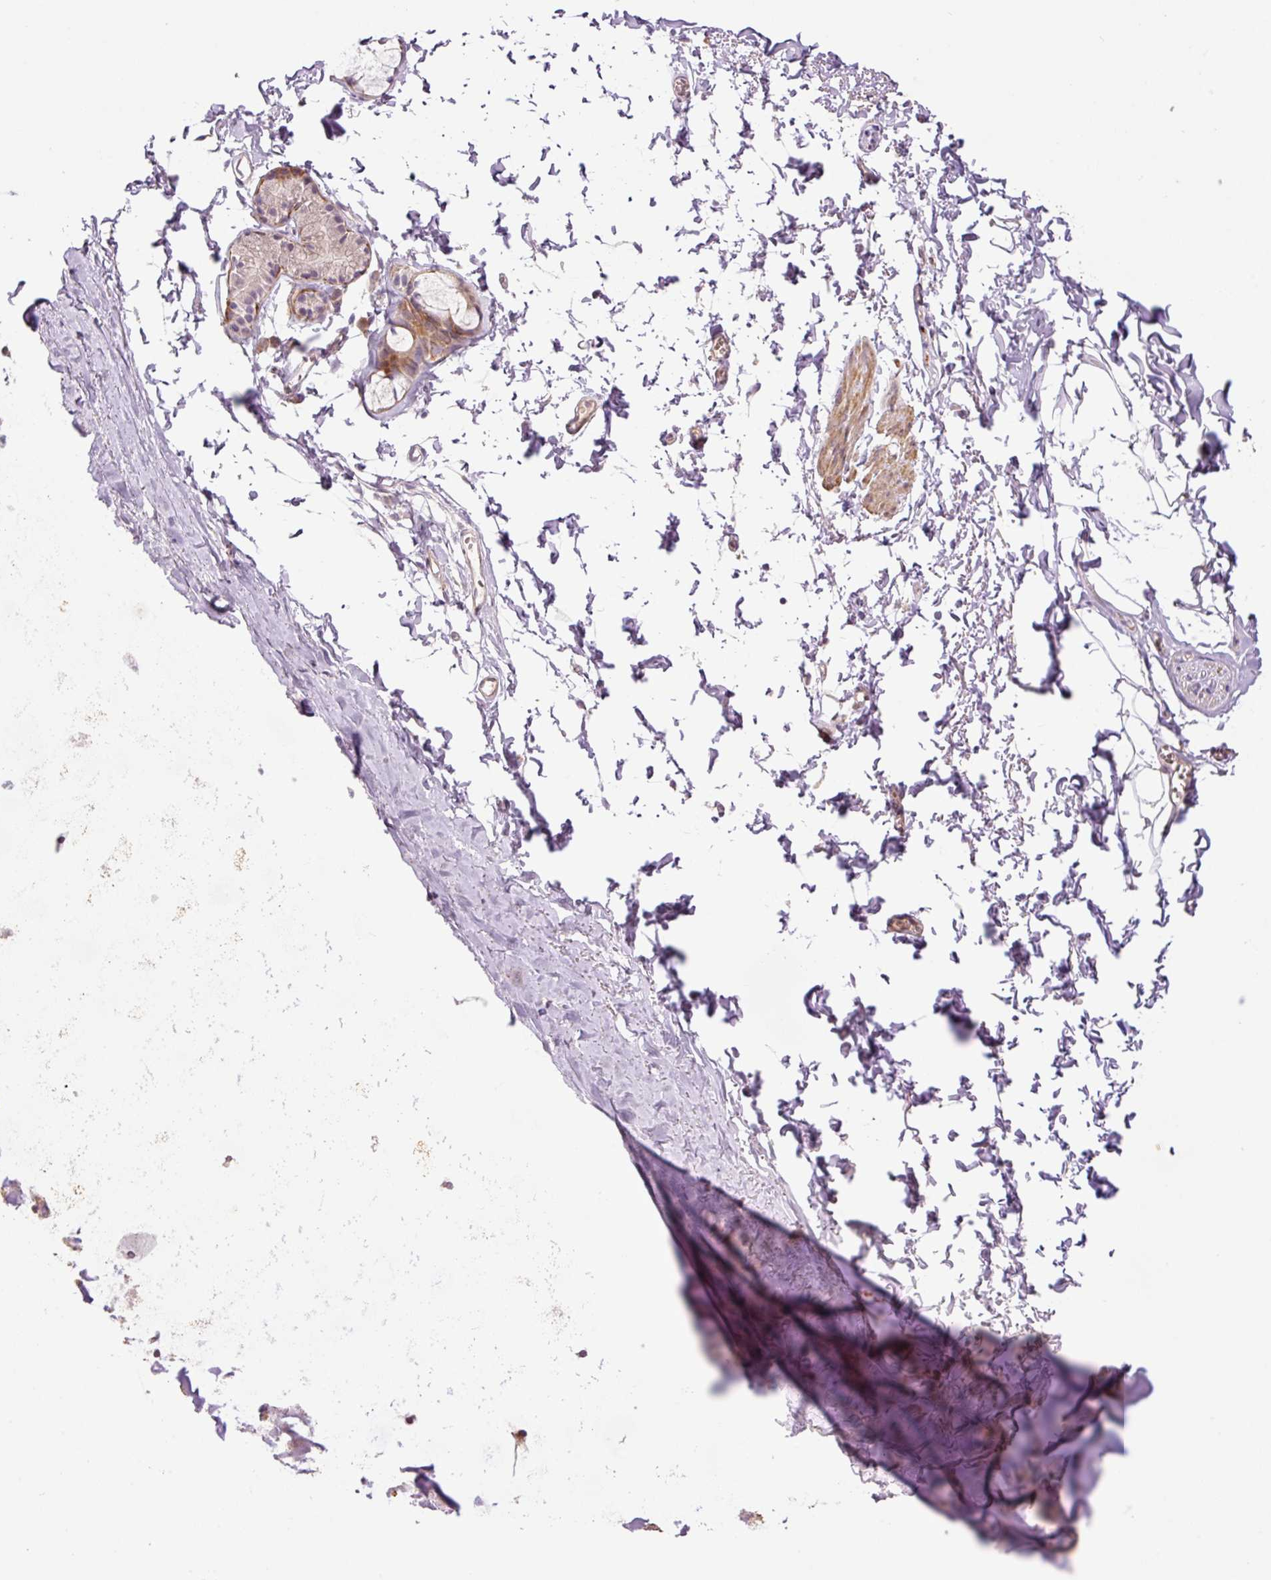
{"staining": {"intensity": "negative", "quantity": "none", "location": "none"}, "tissue": "adipose tissue", "cell_type": "Adipocytes", "image_type": "normal", "snomed": [{"axis": "morphology", "description": "Normal tissue, NOS"}, {"axis": "topography", "description": "Cartilage tissue"}, {"axis": "topography", "description": "Bronchus"}, {"axis": "topography", "description": "Peripheral nerve tissue"}], "caption": "An IHC micrograph of unremarkable adipose tissue is shown. There is no staining in adipocytes of adipose tissue. Brightfield microscopy of IHC stained with DAB (3,3'-diaminobenzidine) (brown) and hematoxylin (blue), captured at high magnification.", "gene": "SLC29A3", "patient": {"sex": "female", "age": 59}}